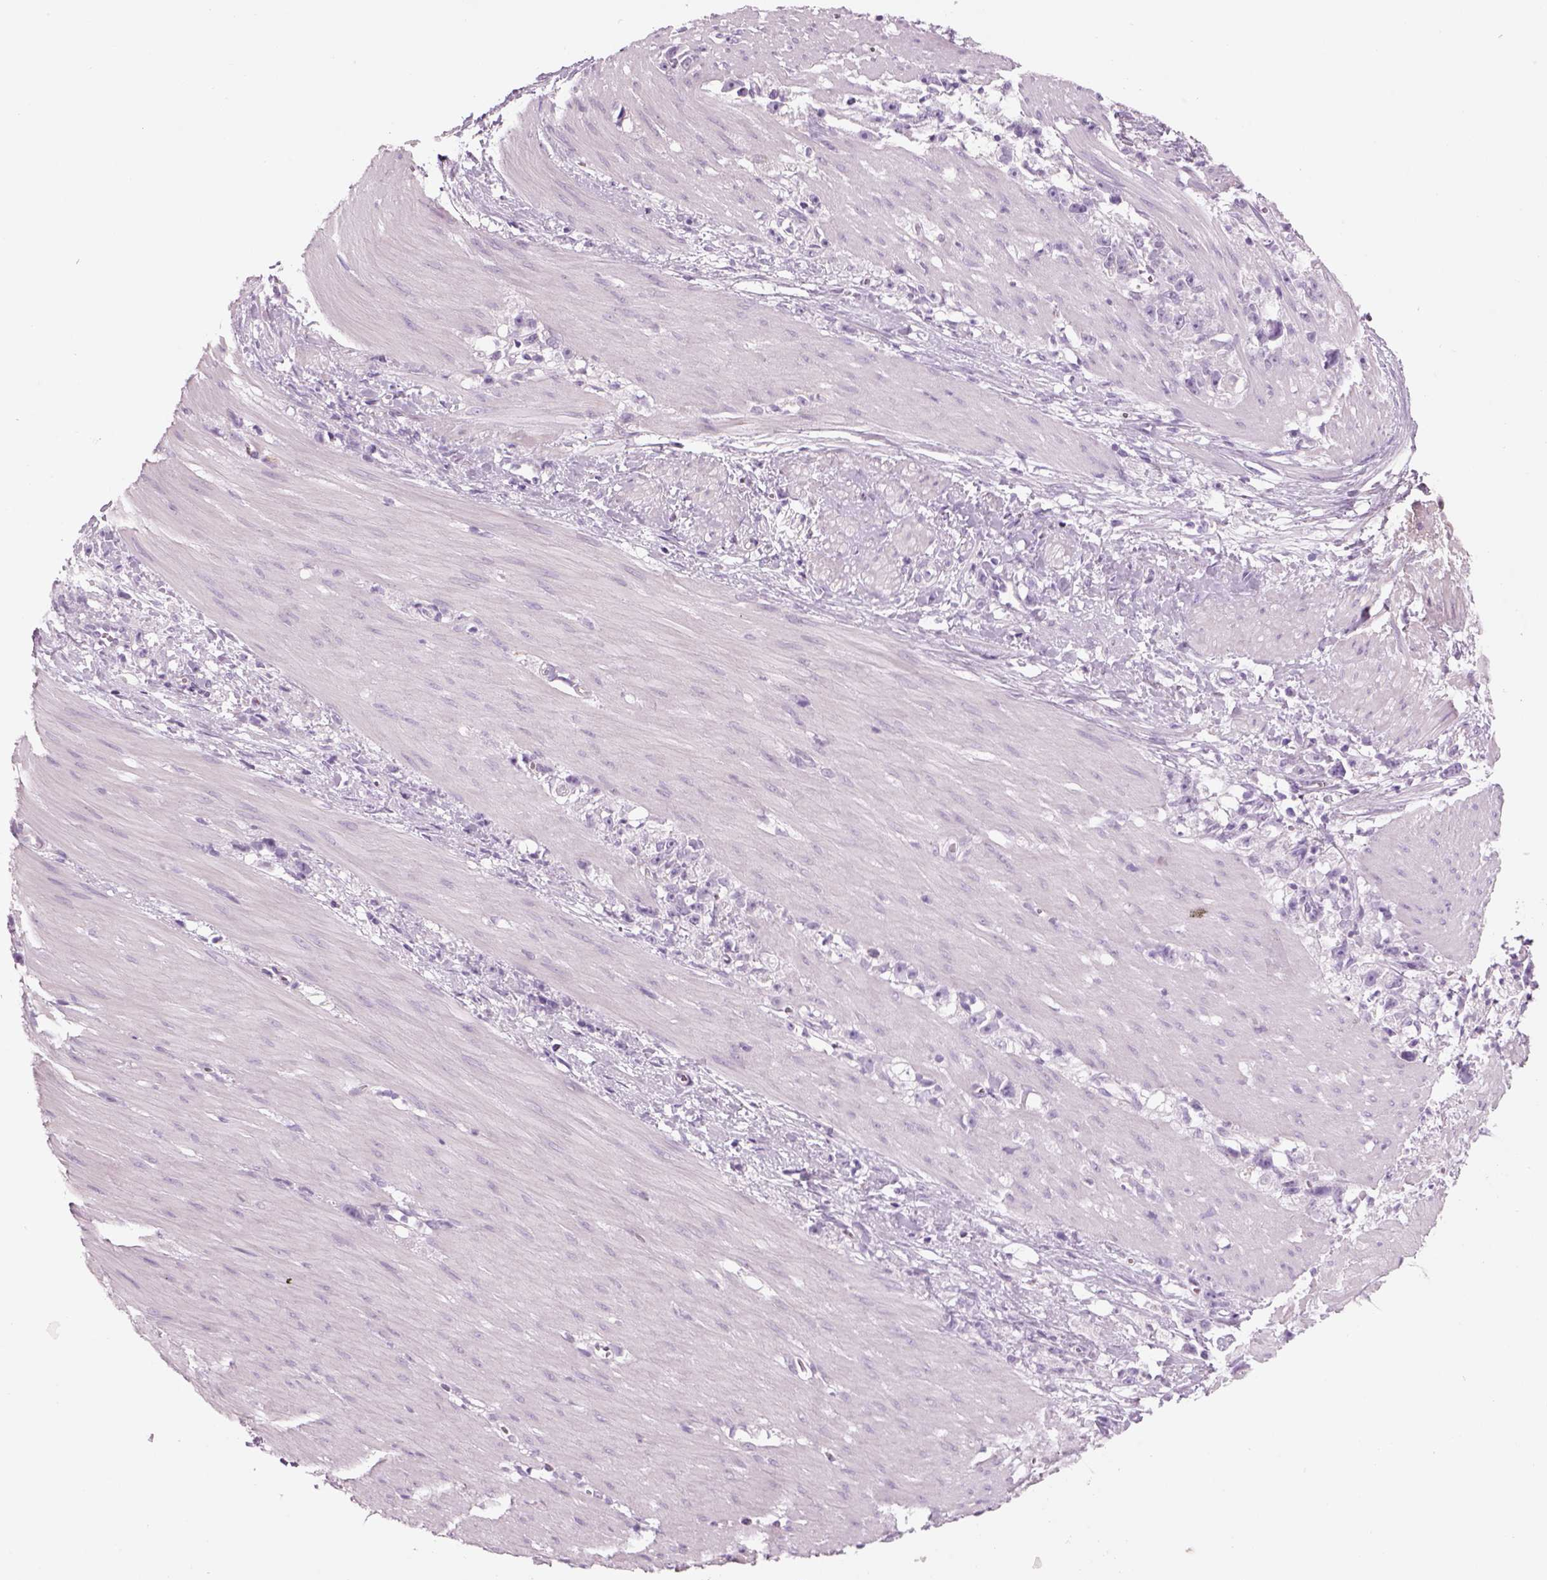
{"staining": {"intensity": "negative", "quantity": "none", "location": "none"}, "tissue": "stomach cancer", "cell_type": "Tumor cells", "image_type": "cancer", "snomed": [{"axis": "morphology", "description": "Adenocarcinoma, NOS"}, {"axis": "topography", "description": "Stomach"}], "caption": "Immunohistochemical staining of stomach cancer (adenocarcinoma) displays no significant staining in tumor cells. The staining was performed using DAB (3,3'-diaminobenzidine) to visualize the protein expression in brown, while the nuclei were stained in blue with hematoxylin (Magnification: 20x).", "gene": "GAS2L2", "patient": {"sex": "female", "age": 59}}